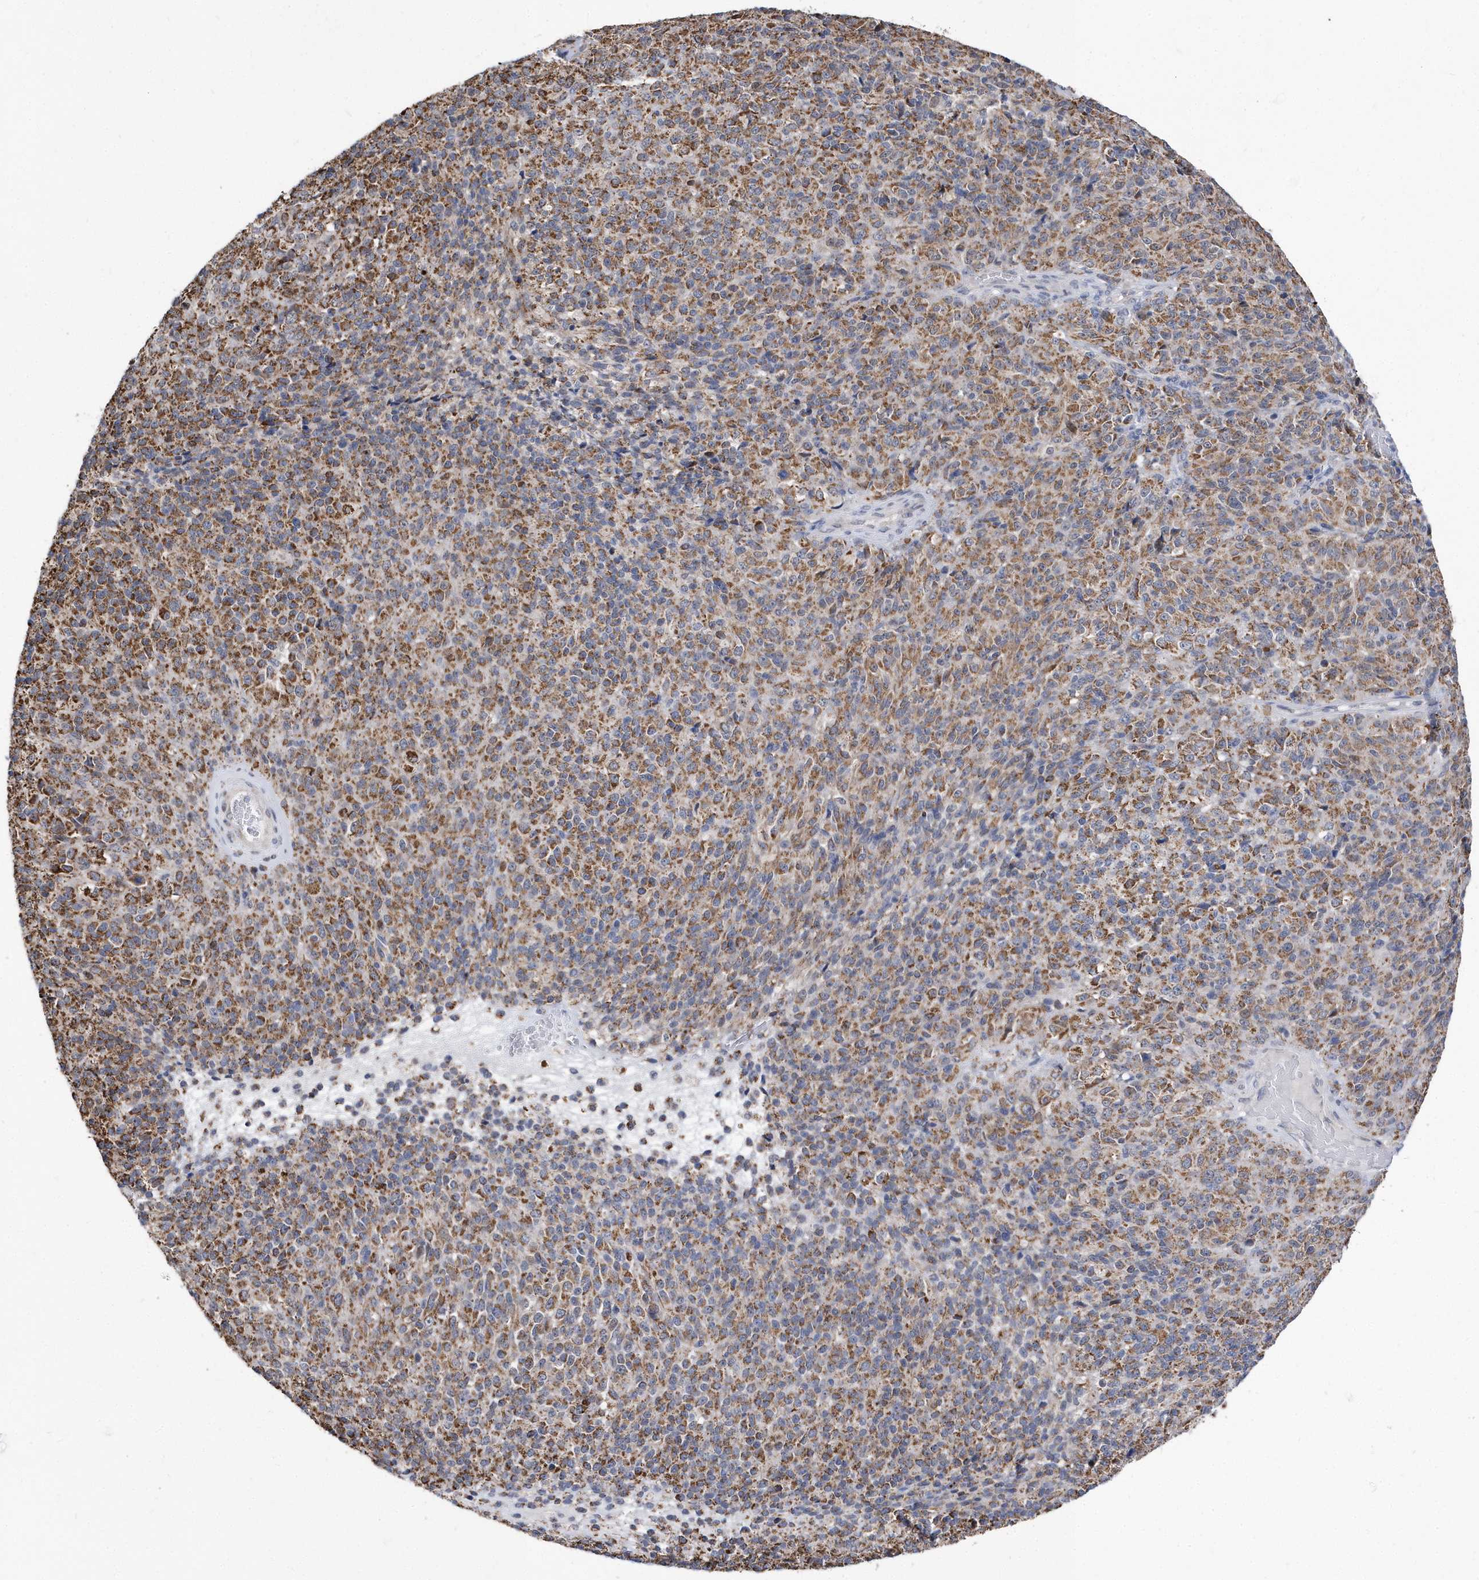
{"staining": {"intensity": "moderate", "quantity": ">75%", "location": "cytoplasmic/membranous"}, "tissue": "melanoma", "cell_type": "Tumor cells", "image_type": "cancer", "snomed": [{"axis": "morphology", "description": "Malignant melanoma, Metastatic site"}, {"axis": "topography", "description": "Brain"}], "caption": "A high-resolution photomicrograph shows immunohistochemistry staining of malignant melanoma (metastatic site), which shows moderate cytoplasmic/membranous staining in about >75% of tumor cells. (DAB (3,3'-diaminobenzidine) IHC, brown staining for protein, blue staining for nuclei).", "gene": "SPATA5", "patient": {"sex": "female", "age": 56}}